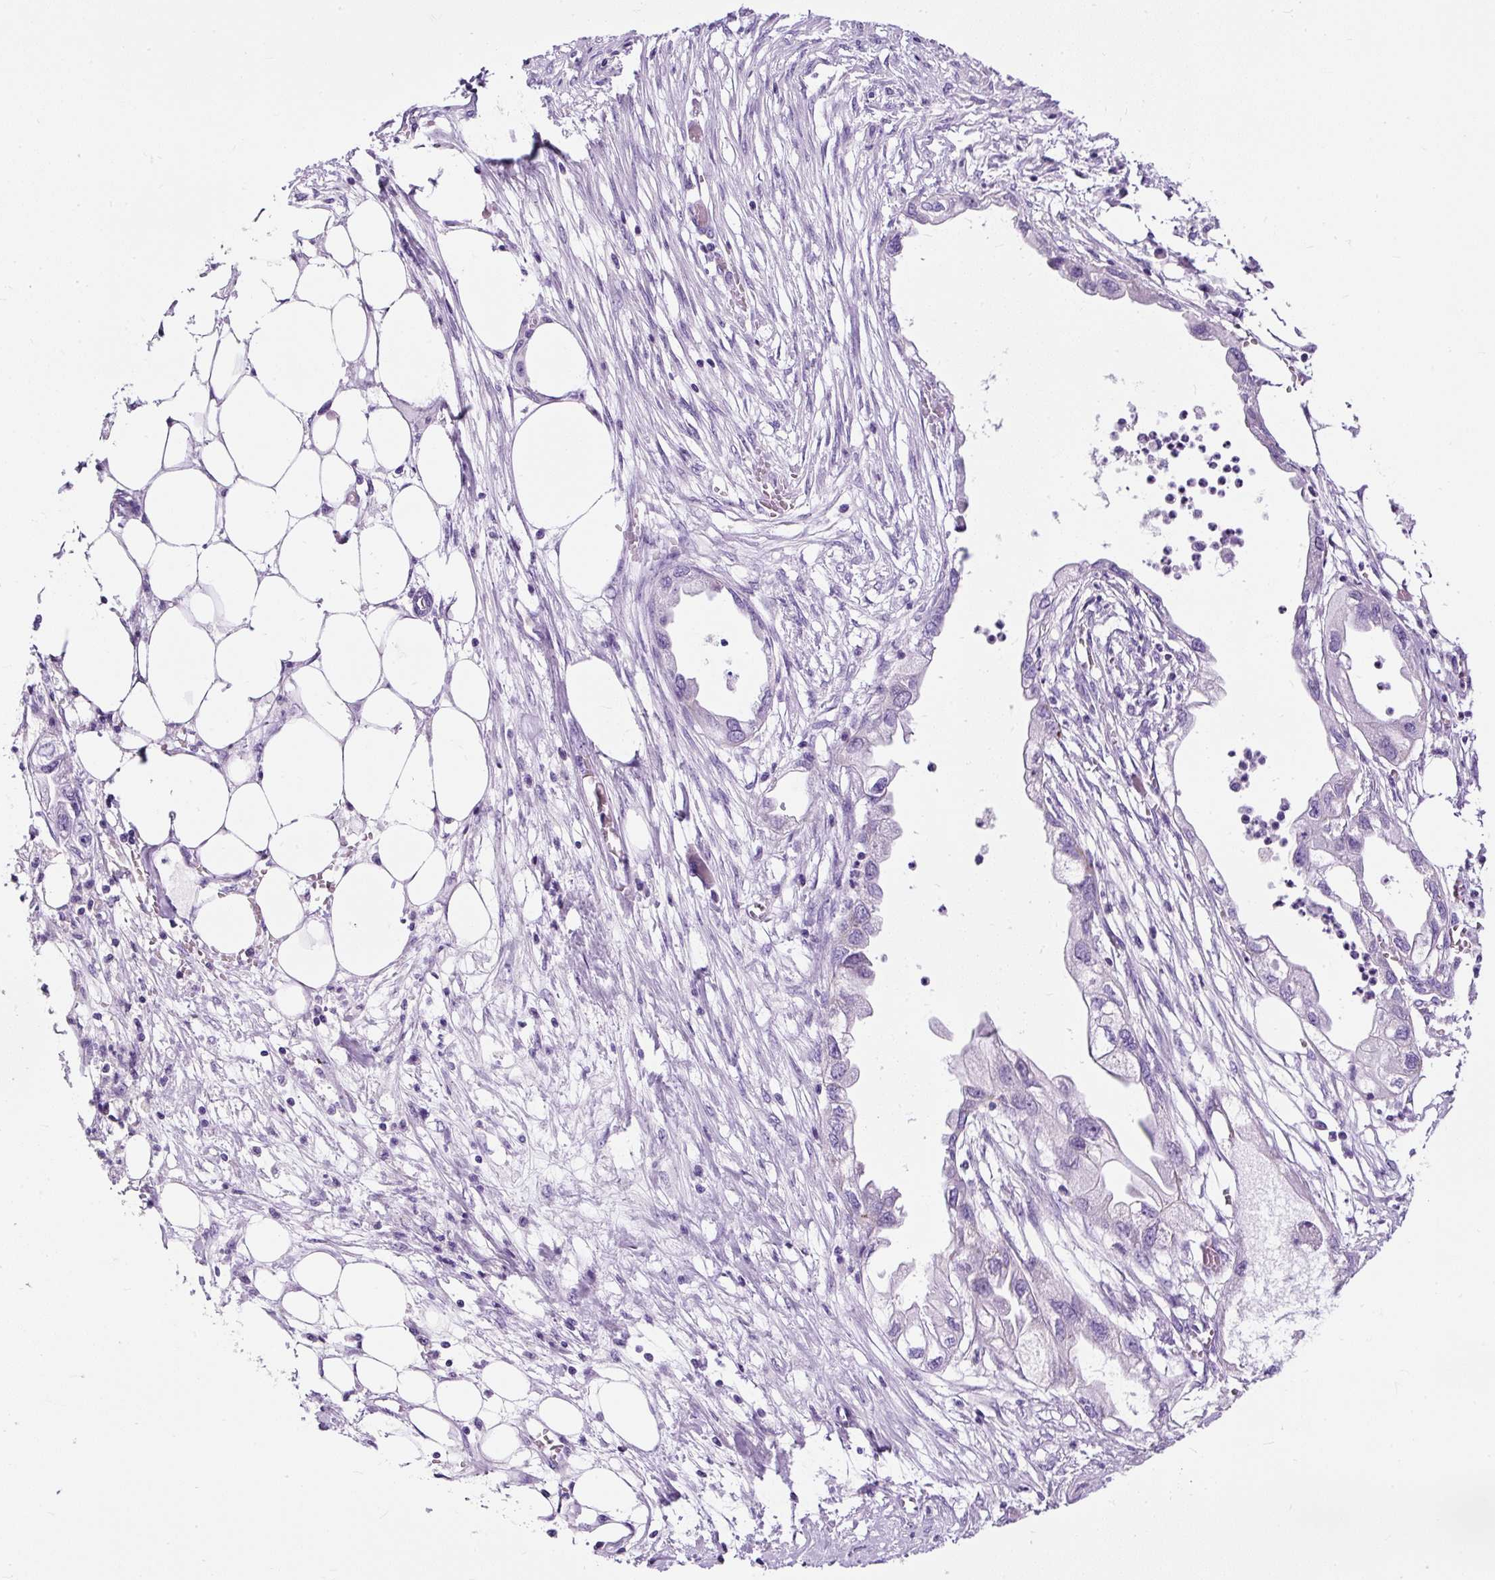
{"staining": {"intensity": "negative", "quantity": "none", "location": "none"}, "tissue": "endometrial cancer", "cell_type": "Tumor cells", "image_type": "cancer", "snomed": [{"axis": "morphology", "description": "Adenocarcinoma, NOS"}, {"axis": "morphology", "description": "Adenocarcinoma, metastatic, NOS"}, {"axis": "topography", "description": "Adipose tissue"}, {"axis": "topography", "description": "Endometrium"}], "caption": "A high-resolution photomicrograph shows immunohistochemistry (IHC) staining of metastatic adenocarcinoma (endometrial), which shows no significant expression in tumor cells. (Brightfield microscopy of DAB immunohistochemistry at high magnification).", "gene": "STOX2", "patient": {"sex": "female", "age": 67}}